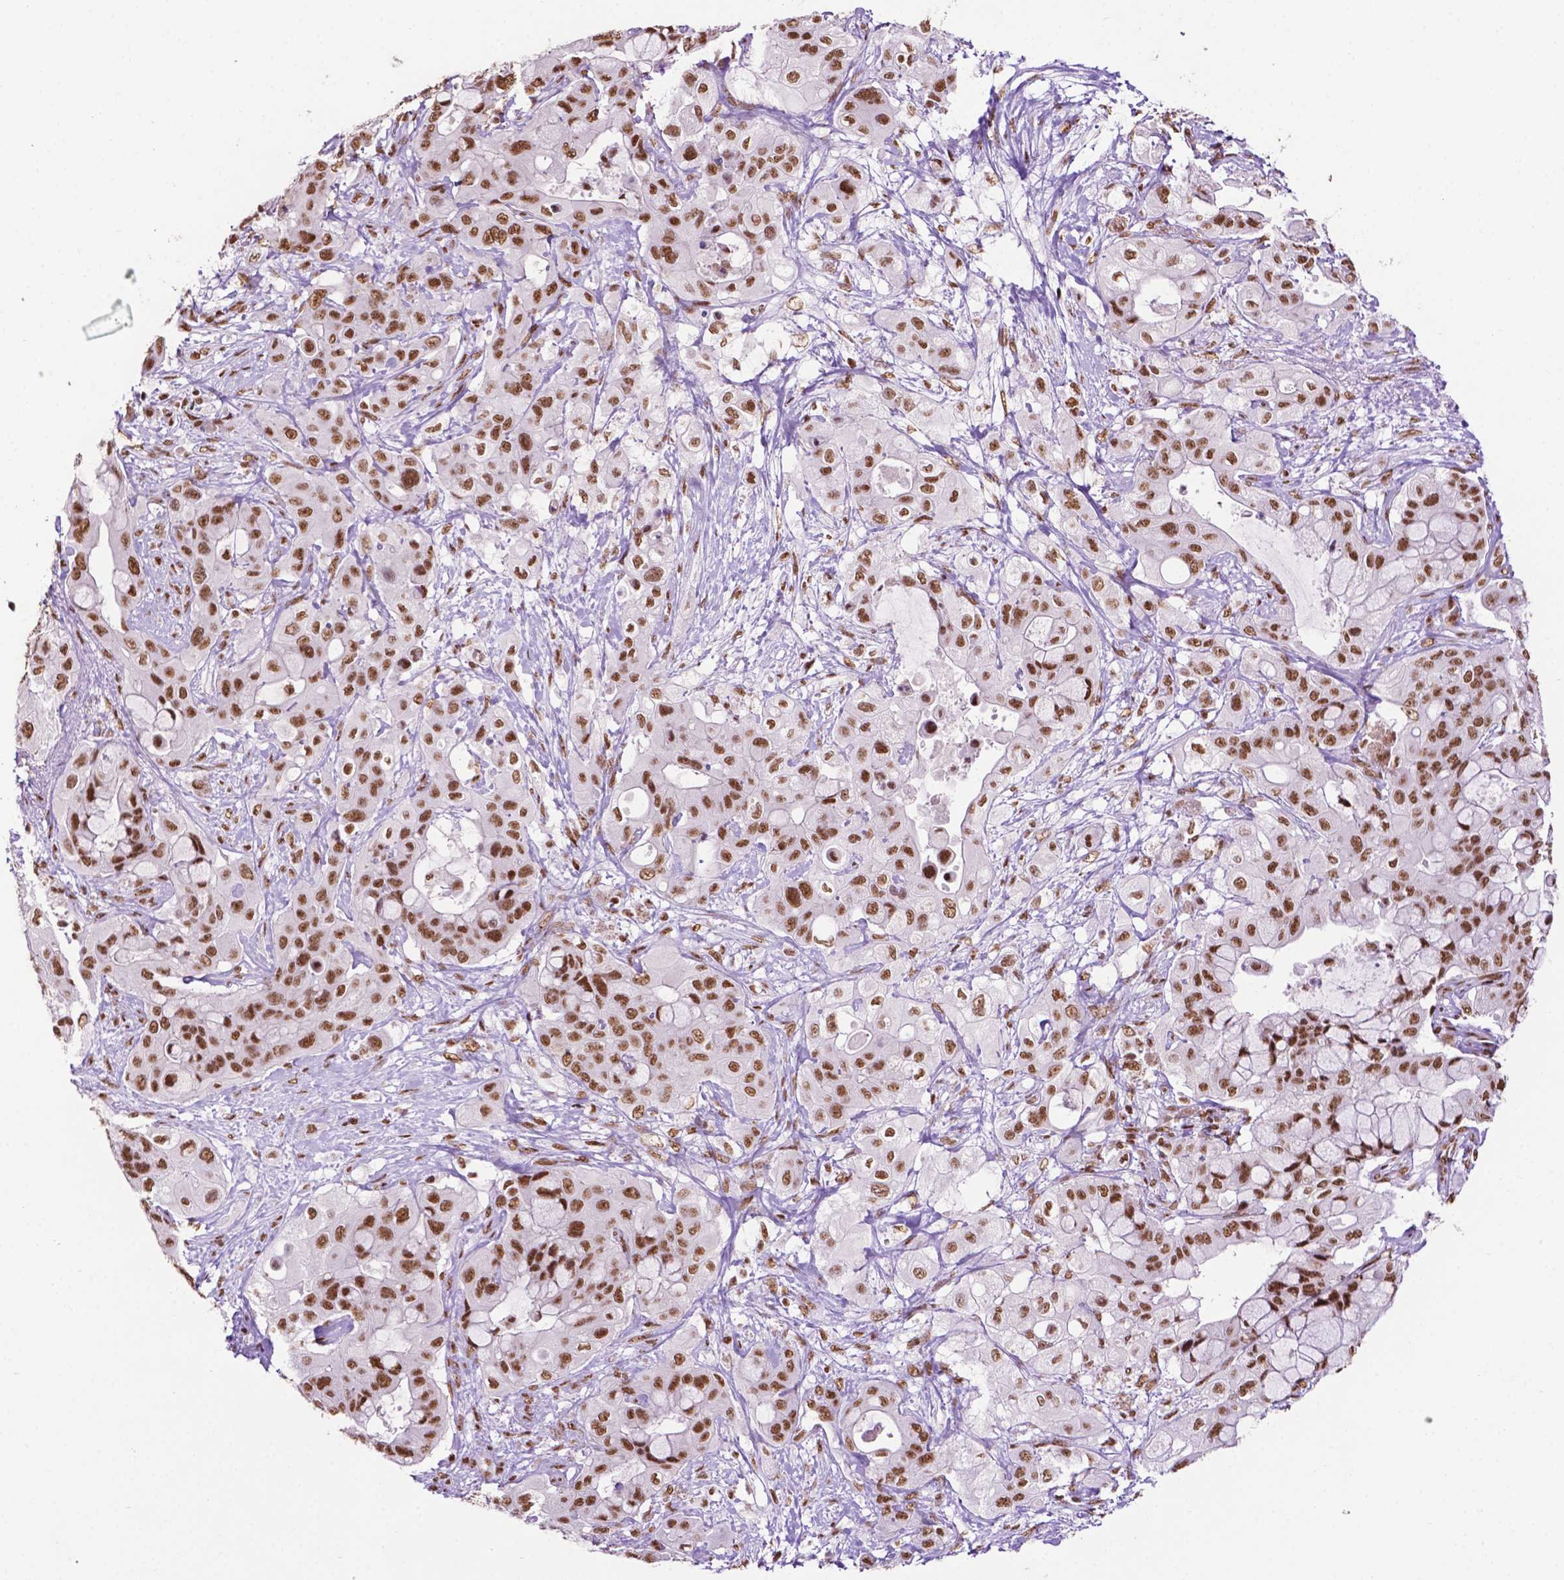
{"staining": {"intensity": "strong", "quantity": ">75%", "location": "nuclear"}, "tissue": "pancreatic cancer", "cell_type": "Tumor cells", "image_type": "cancer", "snomed": [{"axis": "morphology", "description": "Adenocarcinoma, NOS"}, {"axis": "topography", "description": "Pancreas"}], "caption": "The immunohistochemical stain shows strong nuclear positivity in tumor cells of pancreatic adenocarcinoma tissue.", "gene": "CCAR2", "patient": {"sex": "male", "age": 71}}